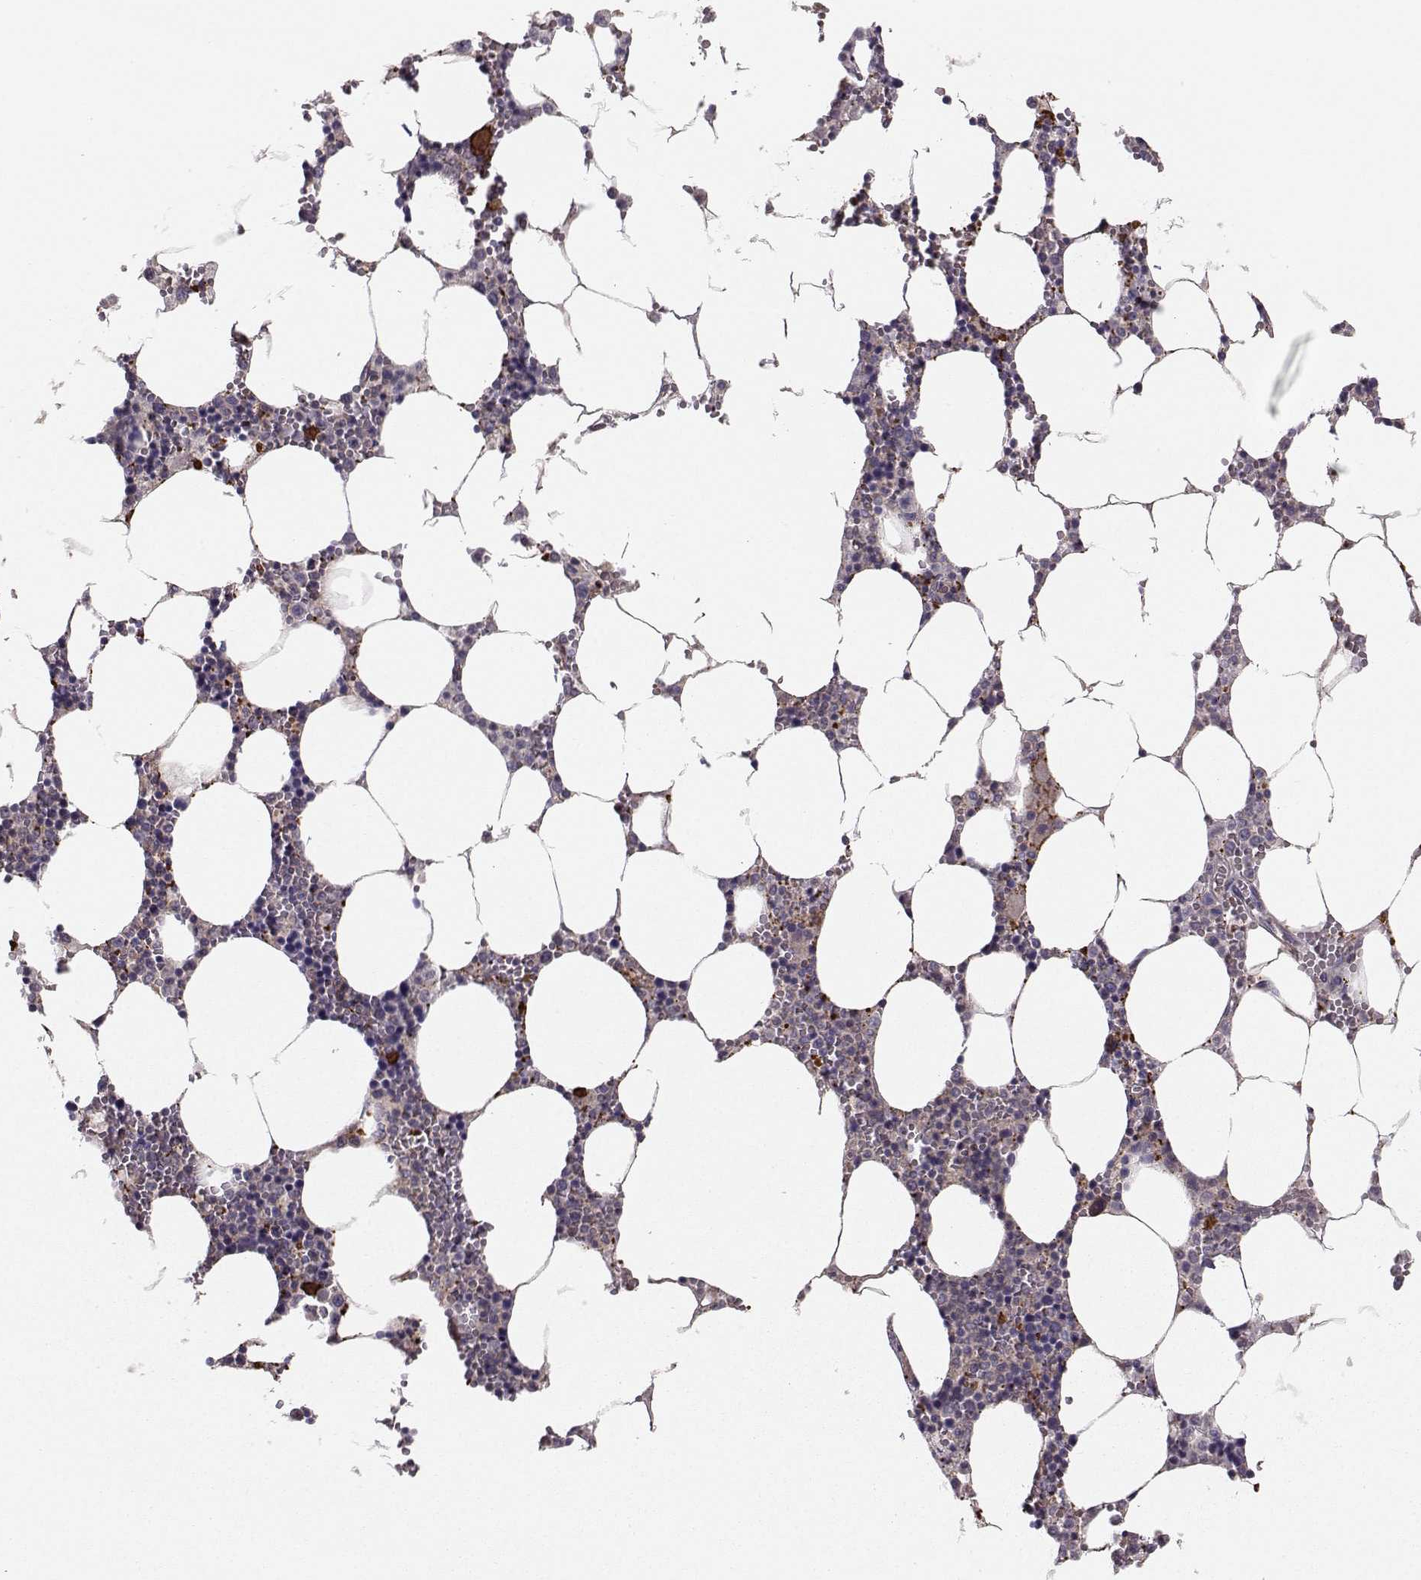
{"staining": {"intensity": "moderate", "quantity": "<25%", "location": "nuclear"}, "tissue": "bone marrow", "cell_type": "Hematopoietic cells", "image_type": "normal", "snomed": [{"axis": "morphology", "description": "Normal tissue, NOS"}, {"axis": "topography", "description": "Bone marrow"}], "caption": "Immunohistochemistry of normal human bone marrow demonstrates low levels of moderate nuclear staining in approximately <25% of hematopoietic cells.", "gene": "ASB16", "patient": {"sex": "female", "age": 64}}